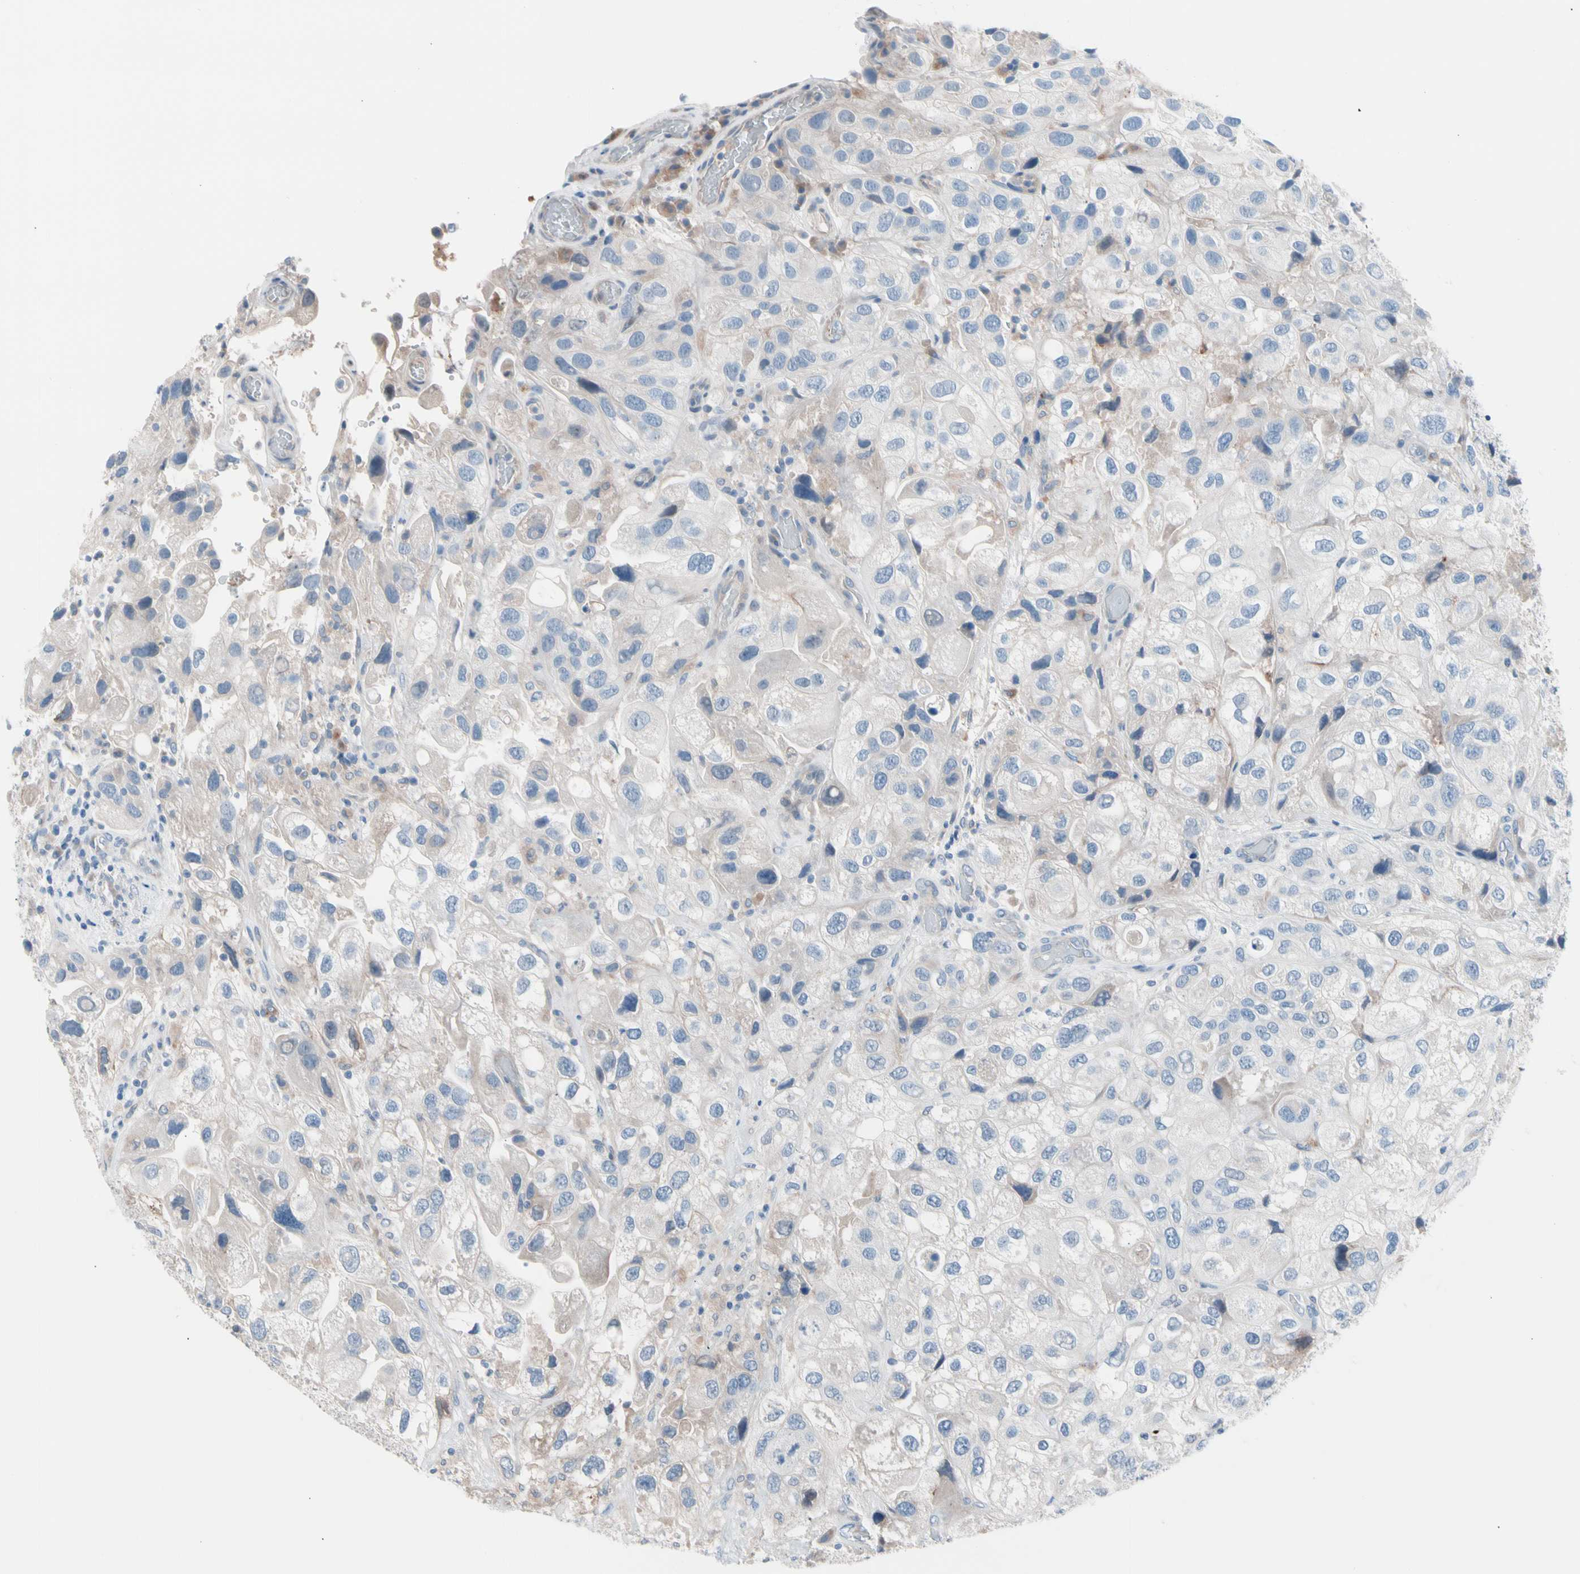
{"staining": {"intensity": "weak", "quantity": "<25%", "location": "cytoplasmic/membranous"}, "tissue": "urothelial cancer", "cell_type": "Tumor cells", "image_type": "cancer", "snomed": [{"axis": "morphology", "description": "Urothelial carcinoma, High grade"}, {"axis": "topography", "description": "Urinary bladder"}], "caption": "DAB immunohistochemical staining of human high-grade urothelial carcinoma demonstrates no significant expression in tumor cells. (Immunohistochemistry (ihc), brightfield microscopy, high magnification).", "gene": "CASQ1", "patient": {"sex": "female", "age": 64}}